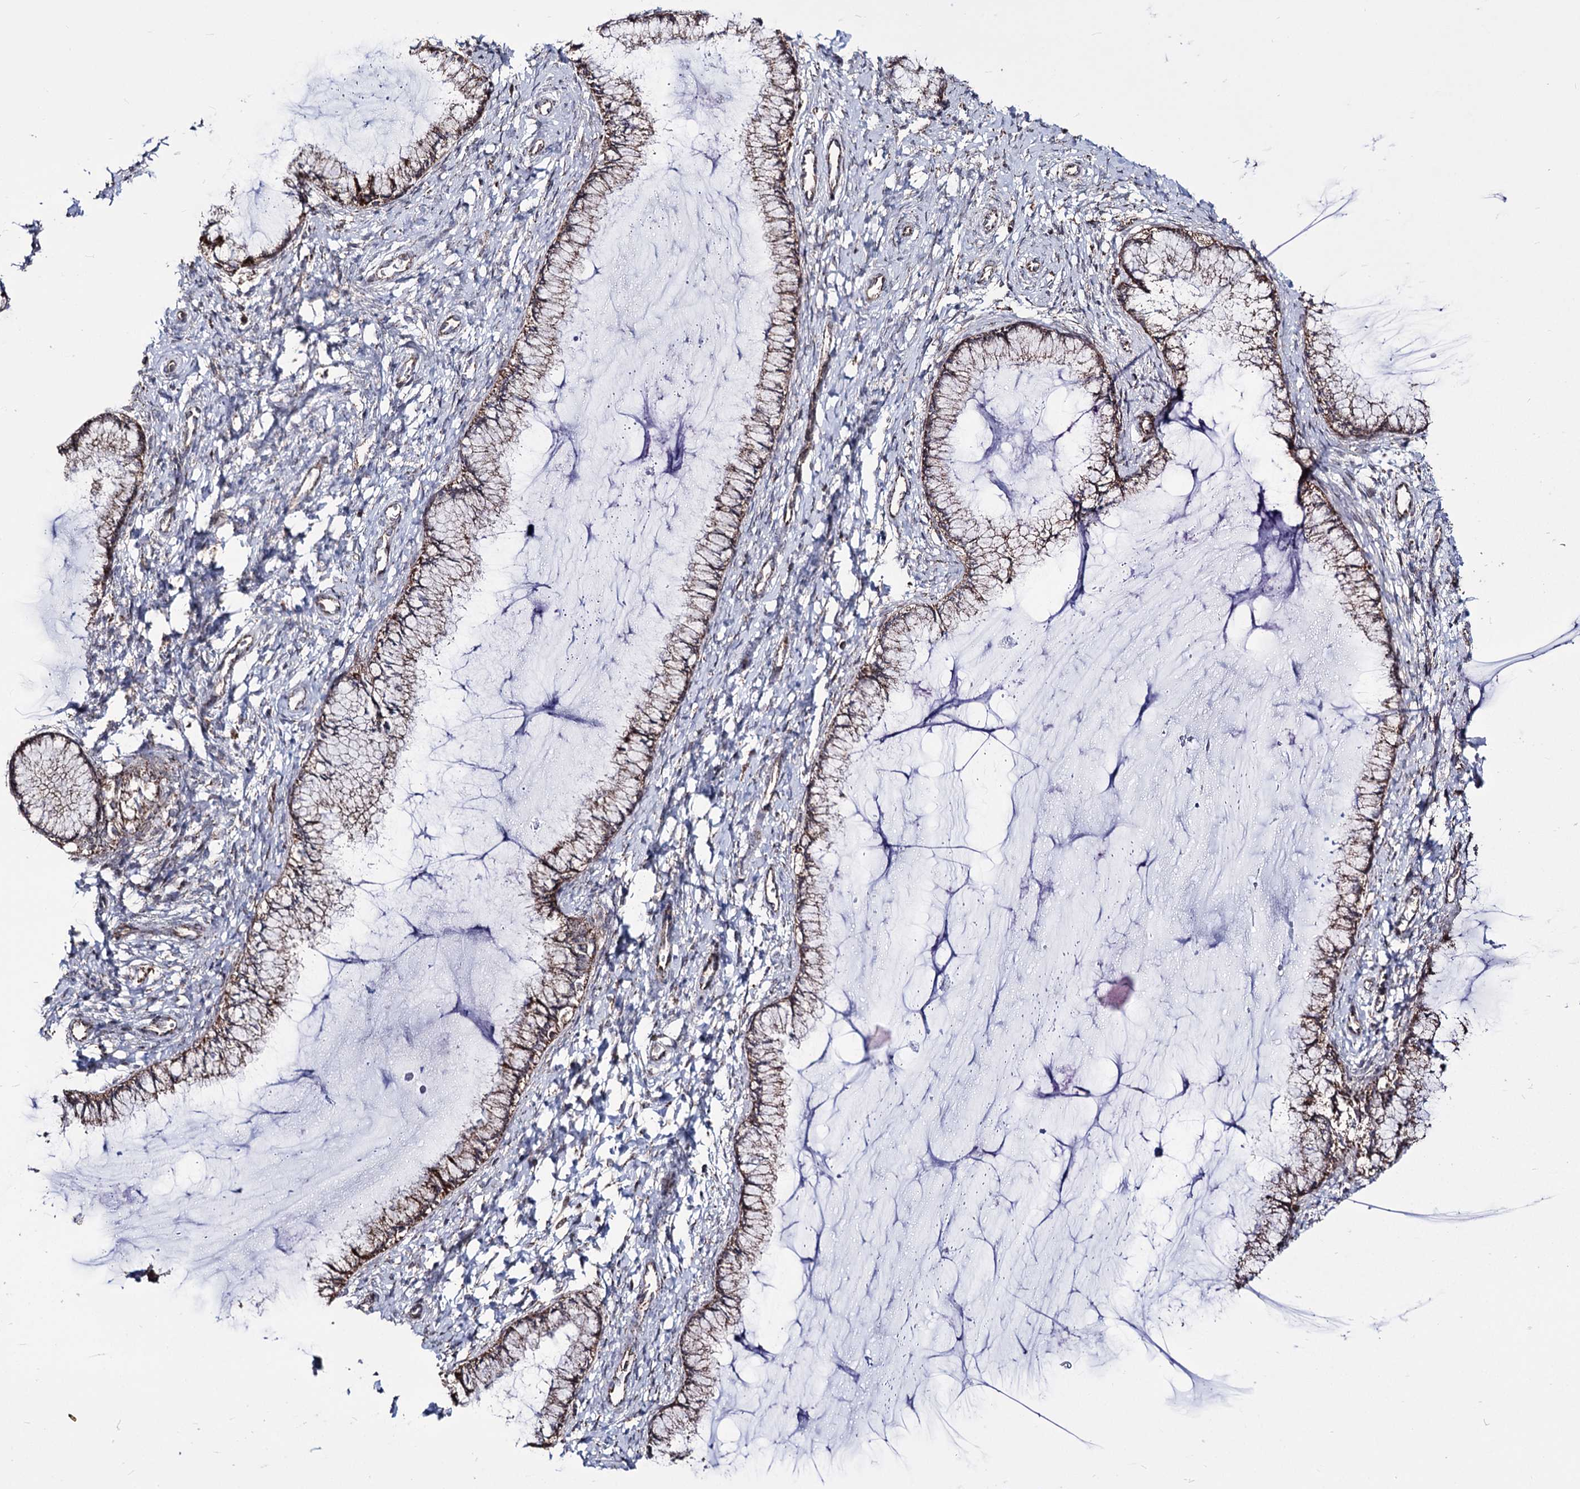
{"staining": {"intensity": "moderate", "quantity": ">75%", "location": "cytoplasmic/membranous"}, "tissue": "cervix", "cell_type": "Glandular cells", "image_type": "normal", "snomed": [{"axis": "morphology", "description": "Normal tissue, NOS"}, {"axis": "morphology", "description": "Adenocarcinoma, NOS"}, {"axis": "topography", "description": "Cervix"}], "caption": "DAB (3,3'-diaminobenzidine) immunohistochemical staining of benign cervix displays moderate cytoplasmic/membranous protein positivity in approximately >75% of glandular cells. (Stains: DAB in brown, nuclei in blue, Microscopy: brightfield microscopy at high magnification).", "gene": "CREB3L4", "patient": {"sex": "female", "age": 29}}